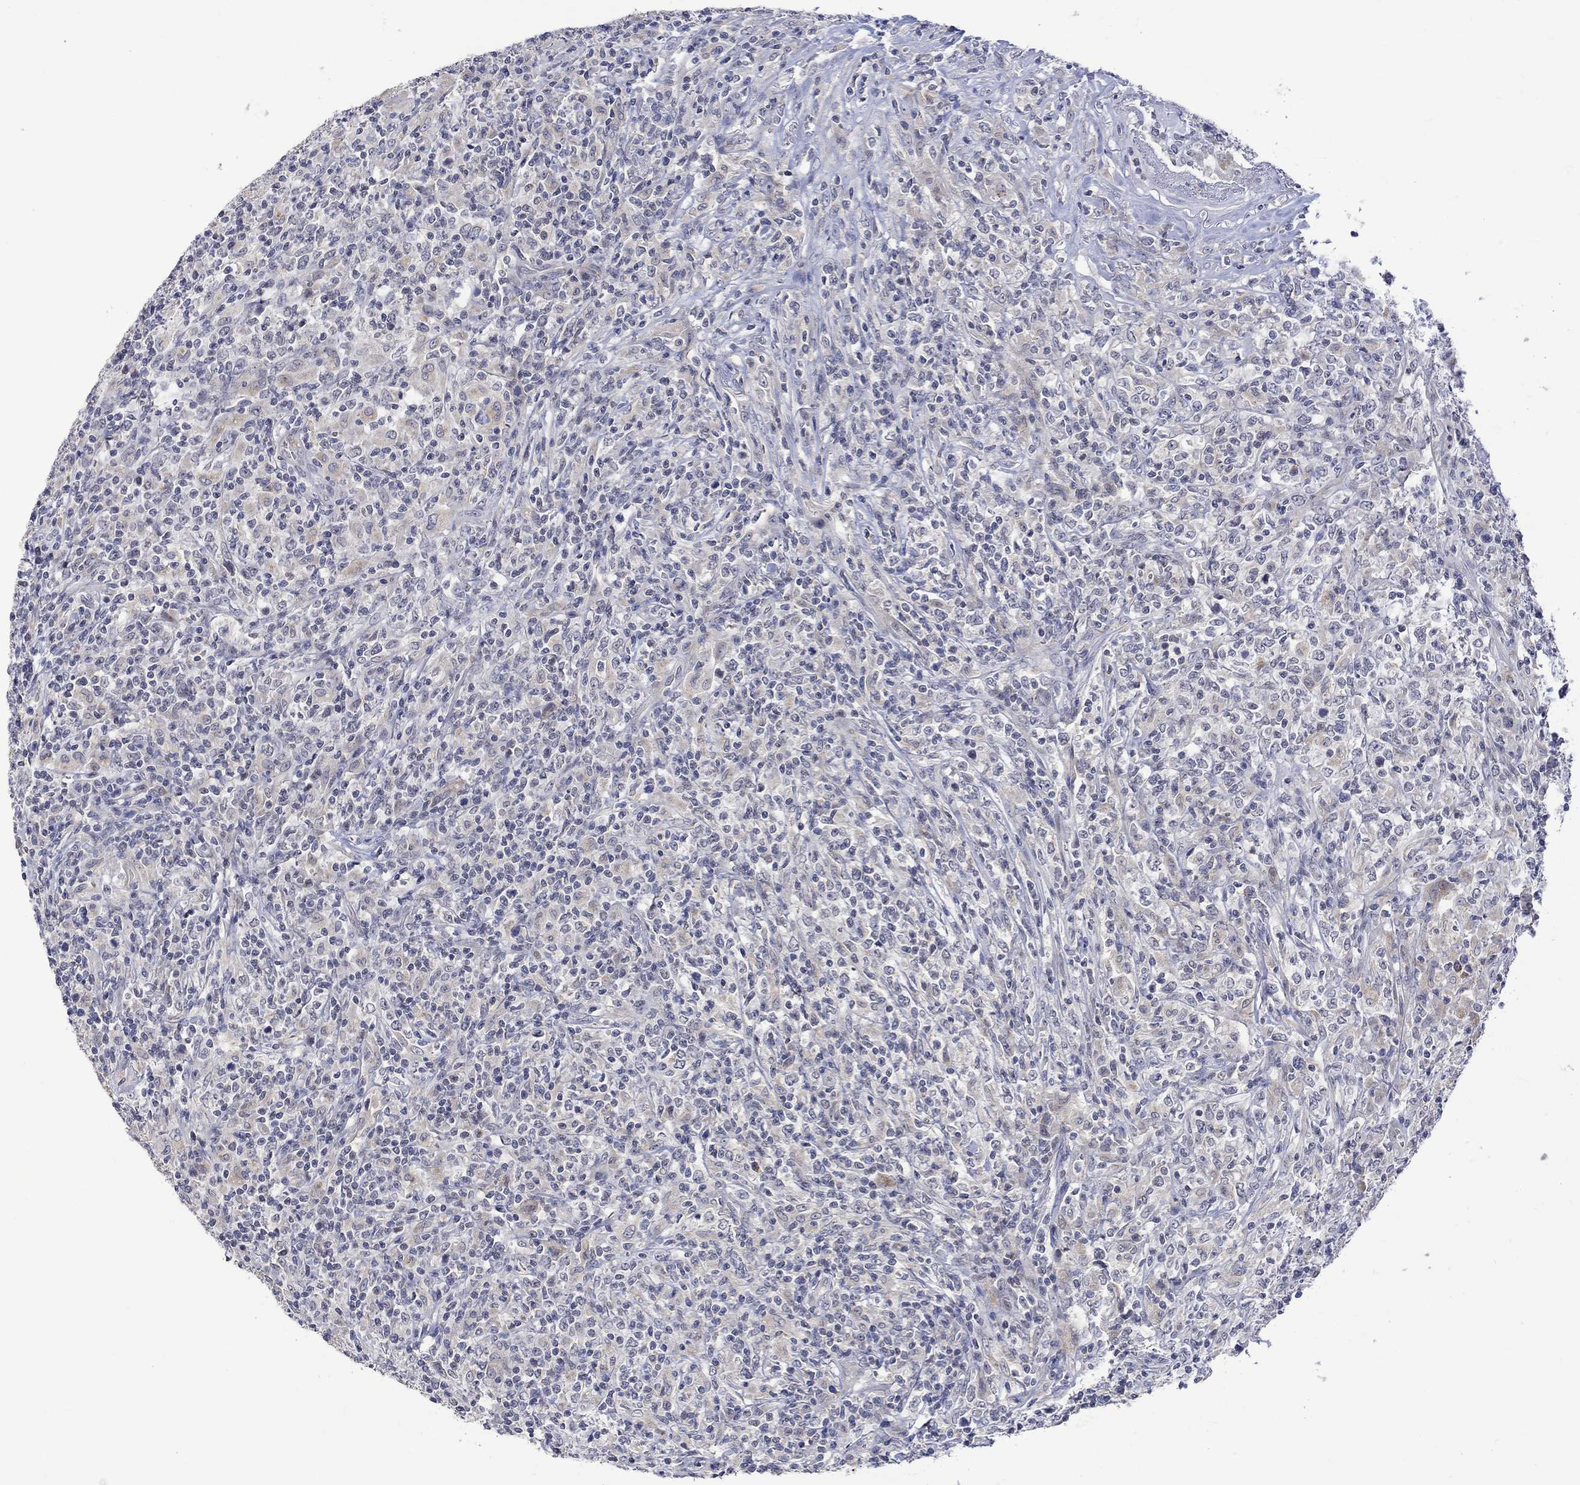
{"staining": {"intensity": "negative", "quantity": "none", "location": "none"}, "tissue": "lymphoma", "cell_type": "Tumor cells", "image_type": "cancer", "snomed": [{"axis": "morphology", "description": "Malignant lymphoma, non-Hodgkin's type, High grade"}, {"axis": "topography", "description": "Lung"}], "caption": "Immunohistochemistry (IHC) micrograph of neoplastic tissue: human malignant lymphoma, non-Hodgkin's type (high-grade) stained with DAB (3,3'-diaminobenzidine) shows no significant protein positivity in tumor cells.", "gene": "SLC48A1", "patient": {"sex": "male", "age": 79}}